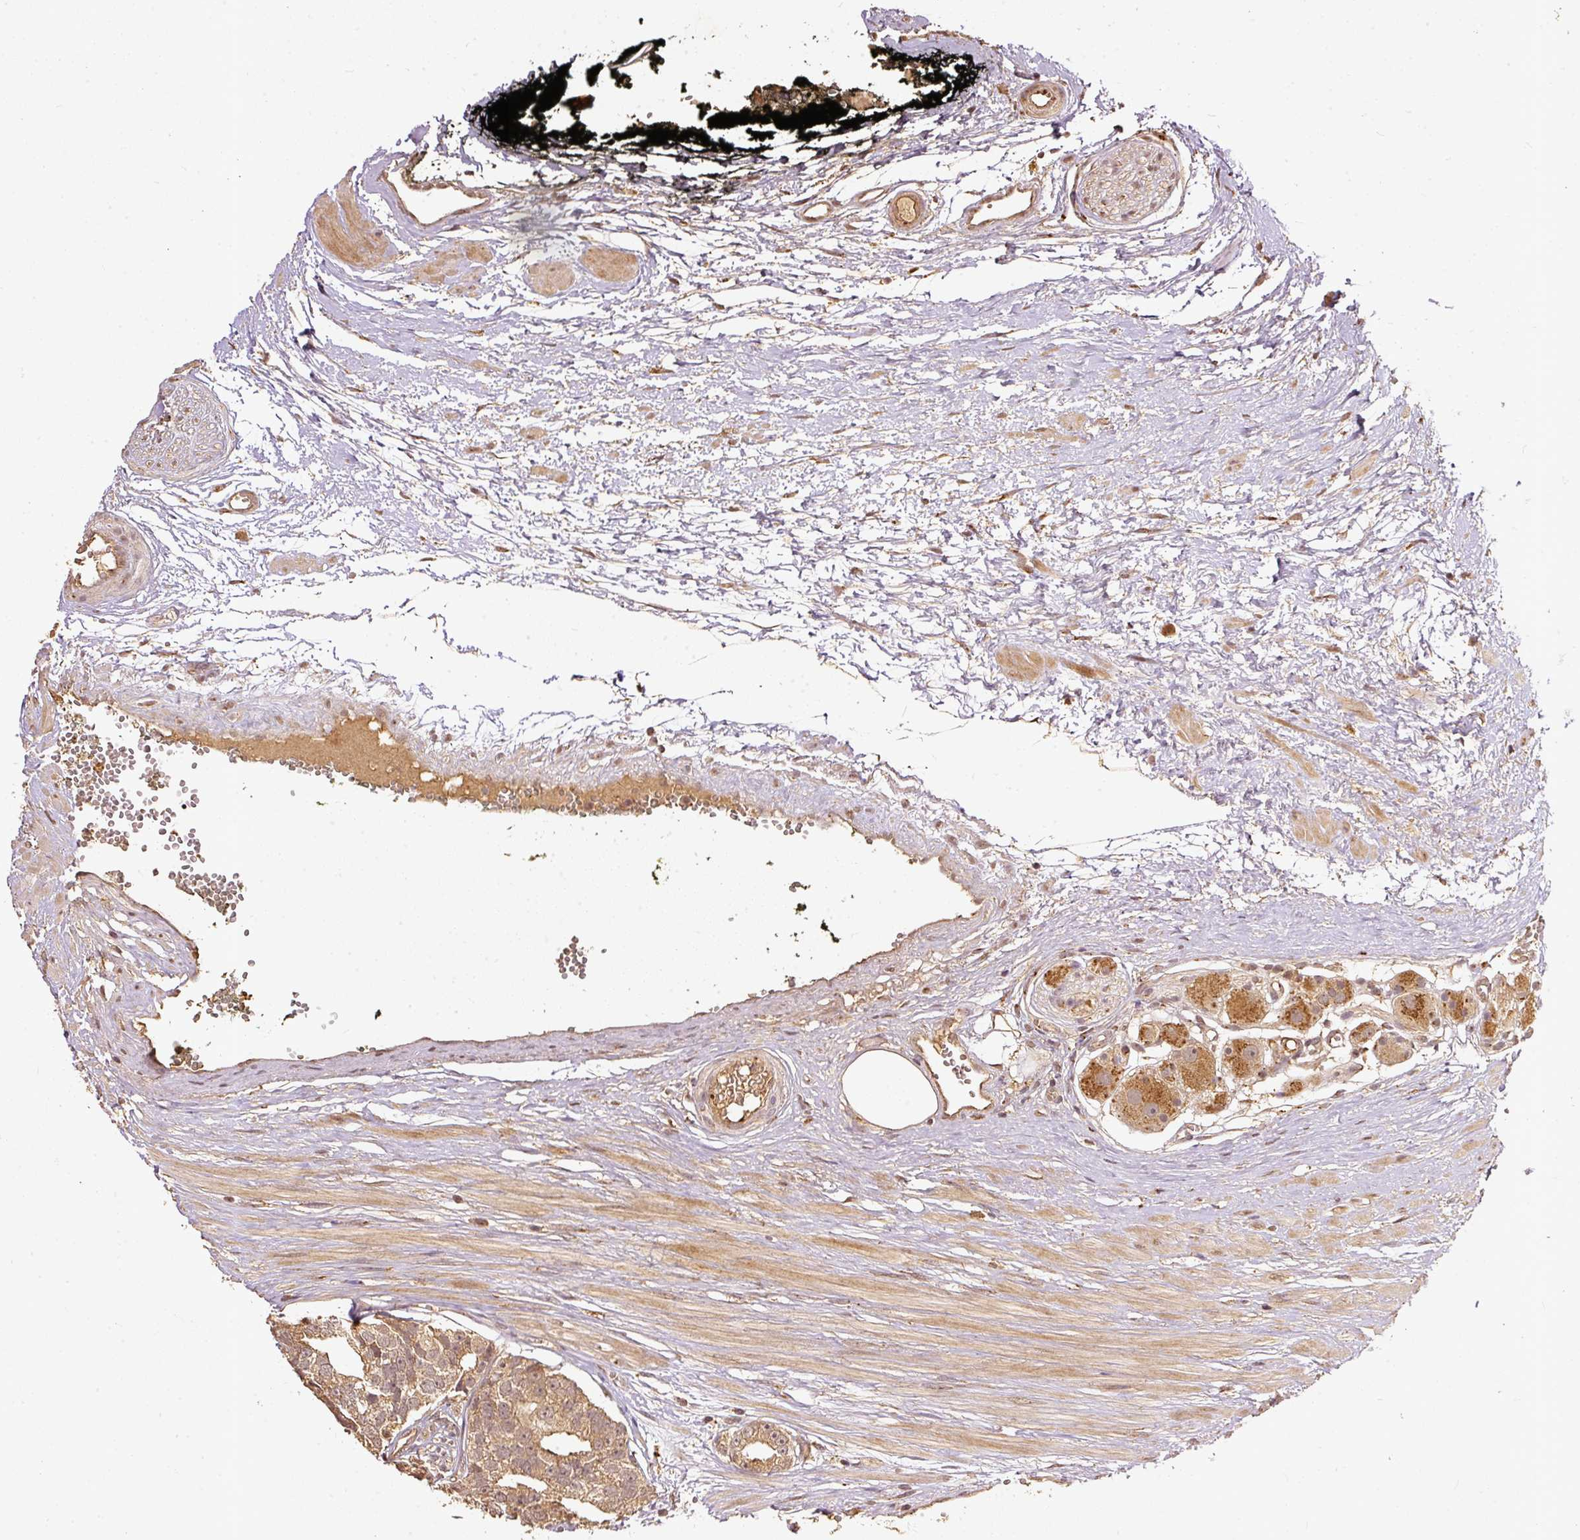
{"staining": {"intensity": "moderate", "quantity": ">75%", "location": "cytoplasmic/membranous"}, "tissue": "prostate cancer", "cell_type": "Tumor cells", "image_type": "cancer", "snomed": [{"axis": "morphology", "description": "Adenocarcinoma, High grade"}, {"axis": "topography", "description": "Prostate"}], "caption": "DAB immunohistochemical staining of prostate high-grade adenocarcinoma reveals moderate cytoplasmic/membranous protein positivity in about >75% of tumor cells.", "gene": "FUT8", "patient": {"sex": "male", "age": 71}}